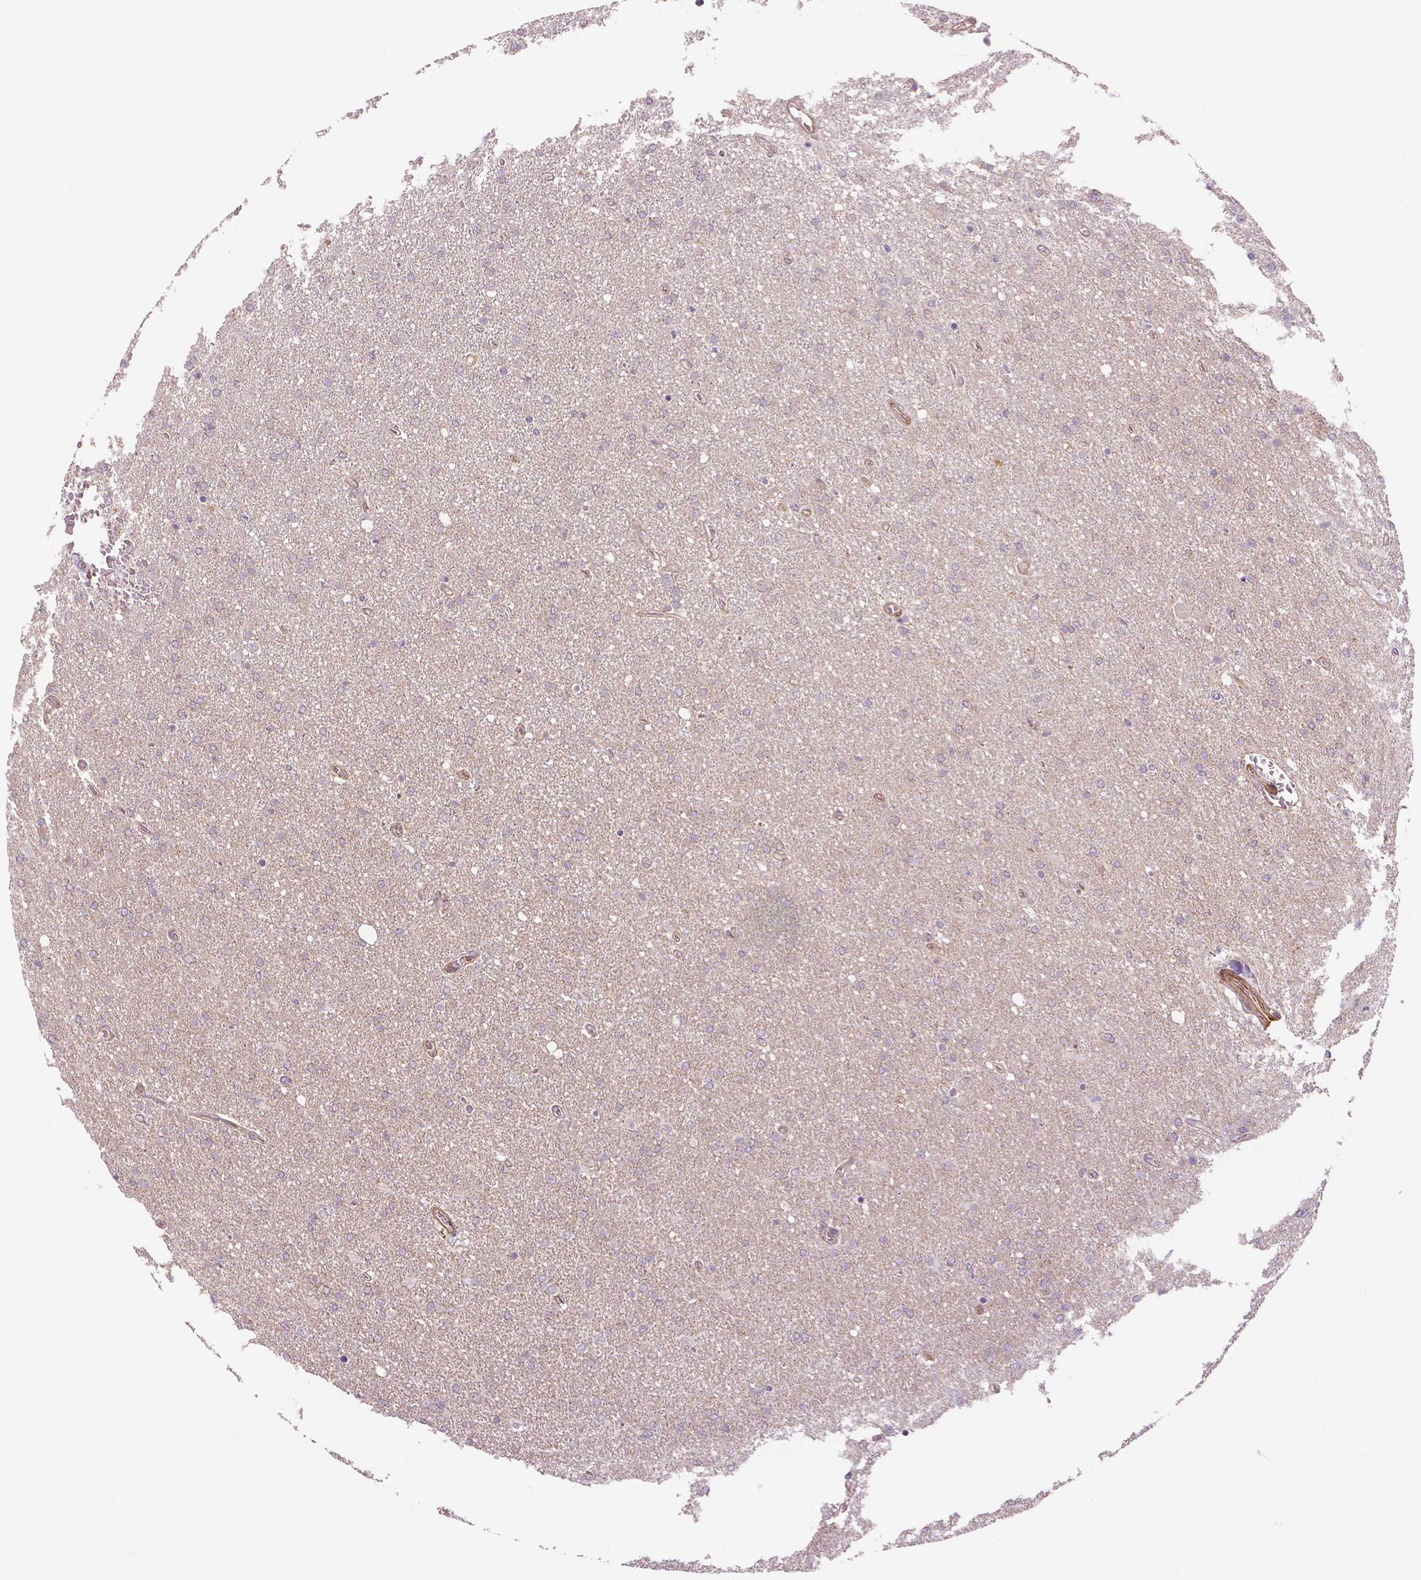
{"staining": {"intensity": "negative", "quantity": "none", "location": "none"}, "tissue": "glioma", "cell_type": "Tumor cells", "image_type": "cancer", "snomed": [{"axis": "morphology", "description": "Glioma, malignant, High grade"}, {"axis": "topography", "description": "Cerebral cortex"}], "caption": "The photomicrograph displays no significant positivity in tumor cells of malignant high-grade glioma.", "gene": "FLT1", "patient": {"sex": "male", "age": 70}}